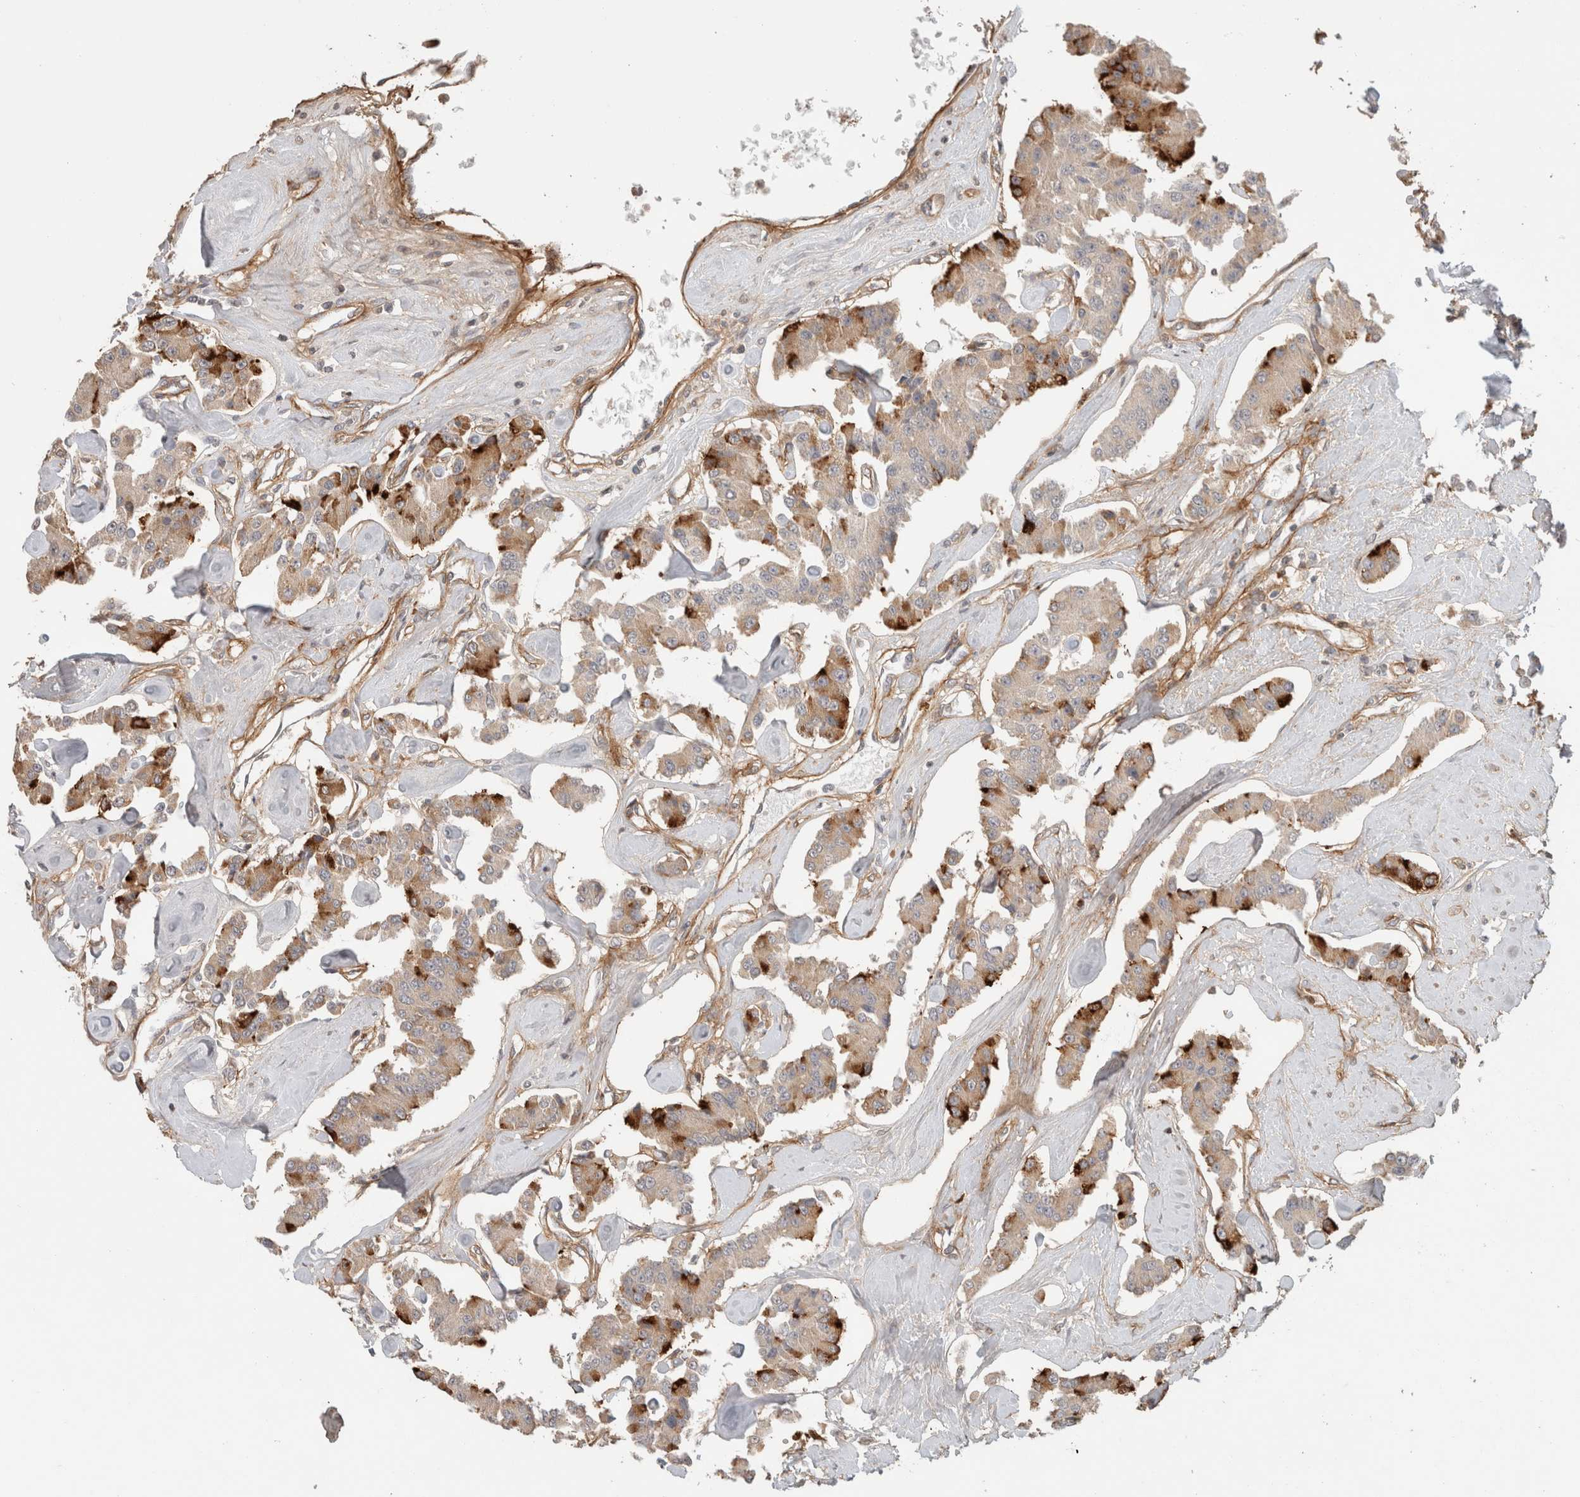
{"staining": {"intensity": "strong", "quantity": "<25%", "location": "cytoplasmic/membranous"}, "tissue": "carcinoid", "cell_type": "Tumor cells", "image_type": "cancer", "snomed": [{"axis": "morphology", "description": "Carcinoid, malignant, NOS"}, {"axis": "topography", "description": "Pancreas"}], "caption": "Immunohistochemistry (IHC) (DAB) staining of human carcinoid (malignant) reveals strong cytoplasmic/membranous protein positivity in about <25% of tumor cells.", "gene": "HSPG2", "patient": {"sex": "male", "age": 41}}